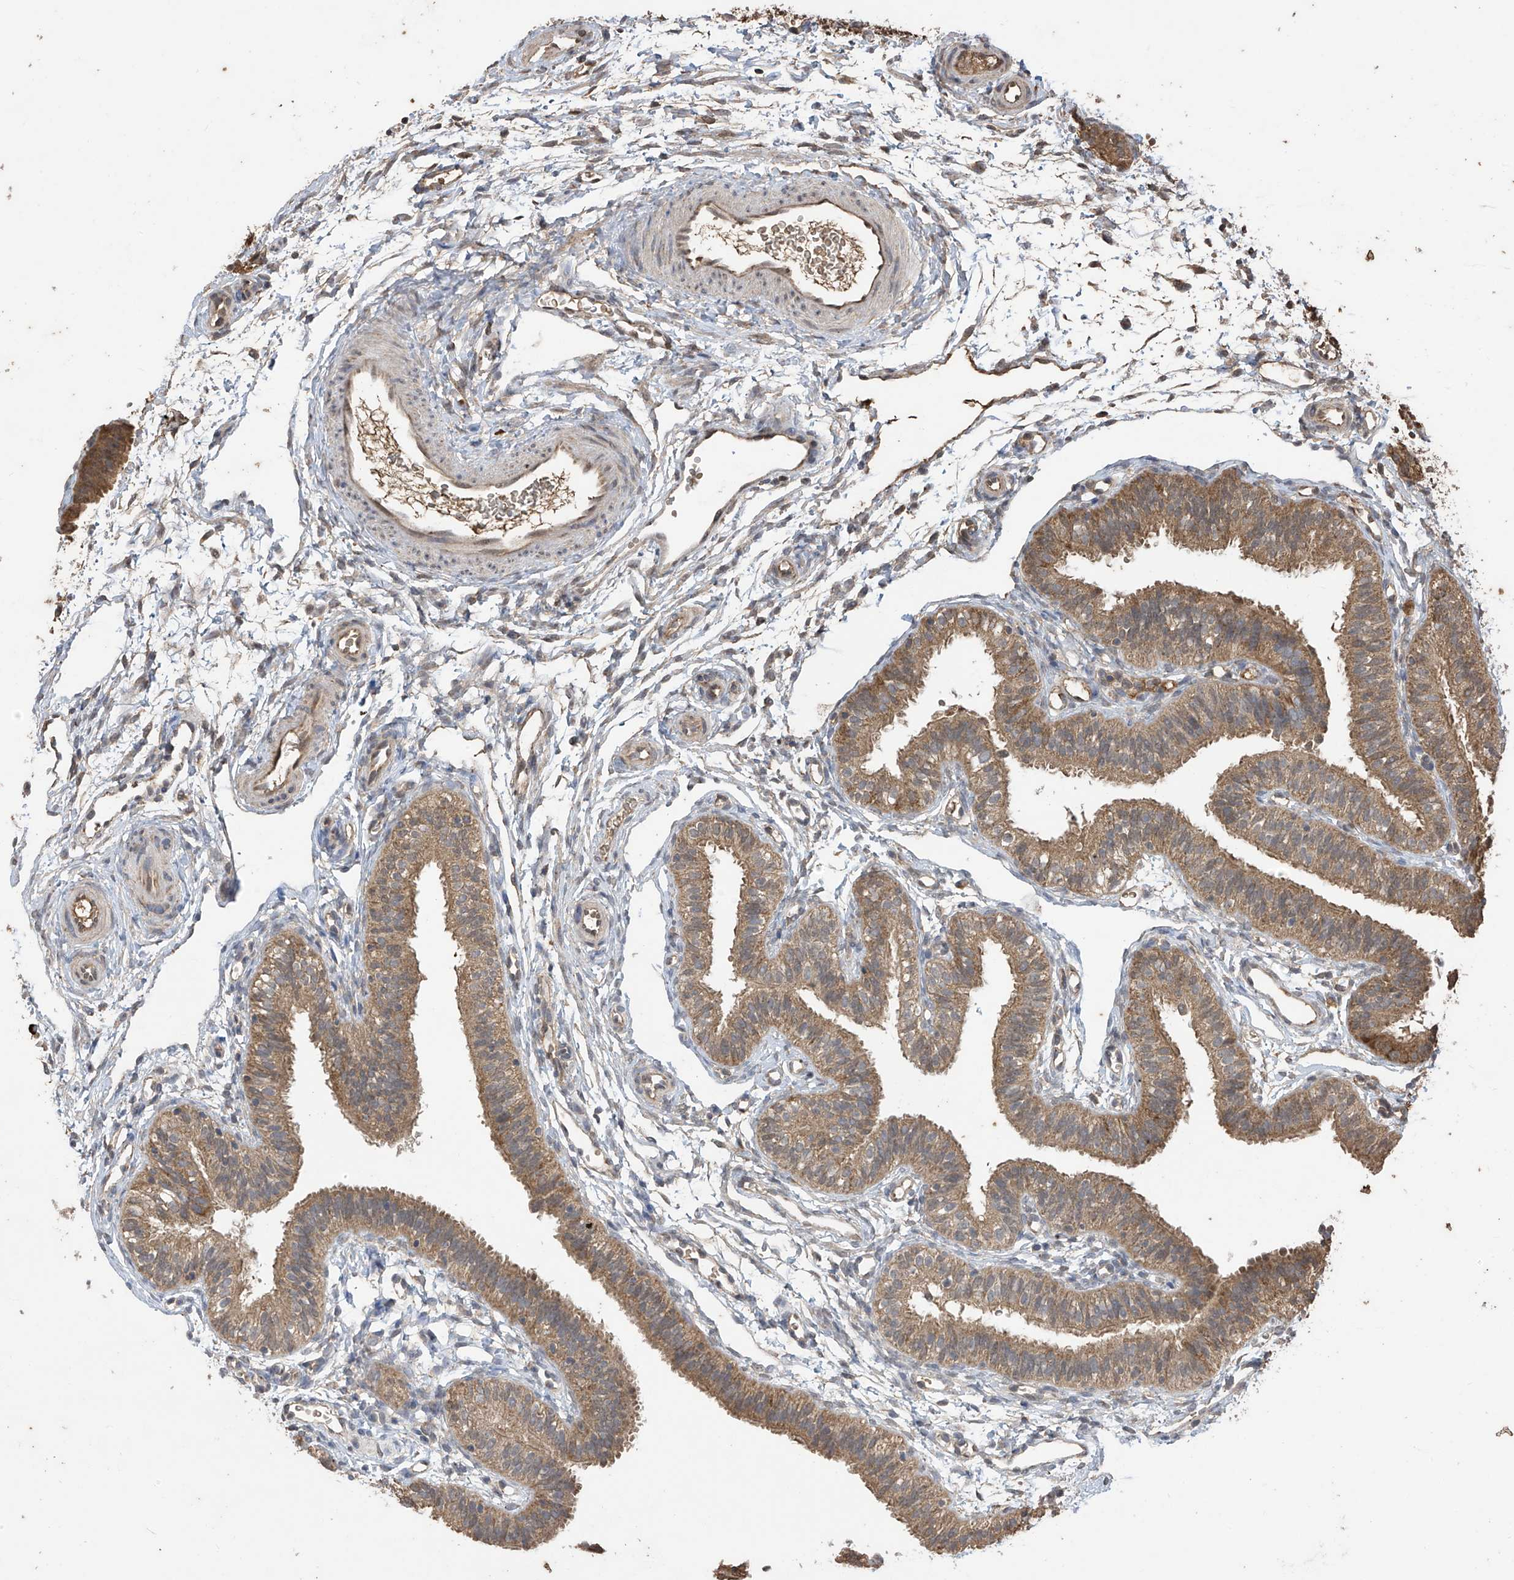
{"staining": {"intensity": "moderate", "quantity": ">75%", "location": "cytoplasmic/membranous"}, "tissue": "fallopian tube", "cell_type": "Glandular cells", "image_type": "normal", "snomed": [{"axis": "morphology", "description": "Normal tissue, NOS"}, {"axis": "topography", "description": "Fallopian tube"}], "caption": "Immunohistochemistry (IHC) histopathology image of benign fallopian tube stained for a protein (brown), which shows medium levels of moderate cytoplasmic/membranous positivity in about >75% of glandular cells.", "gene": "PNPT1", "patient": {"sex": "female", "age": 35}}